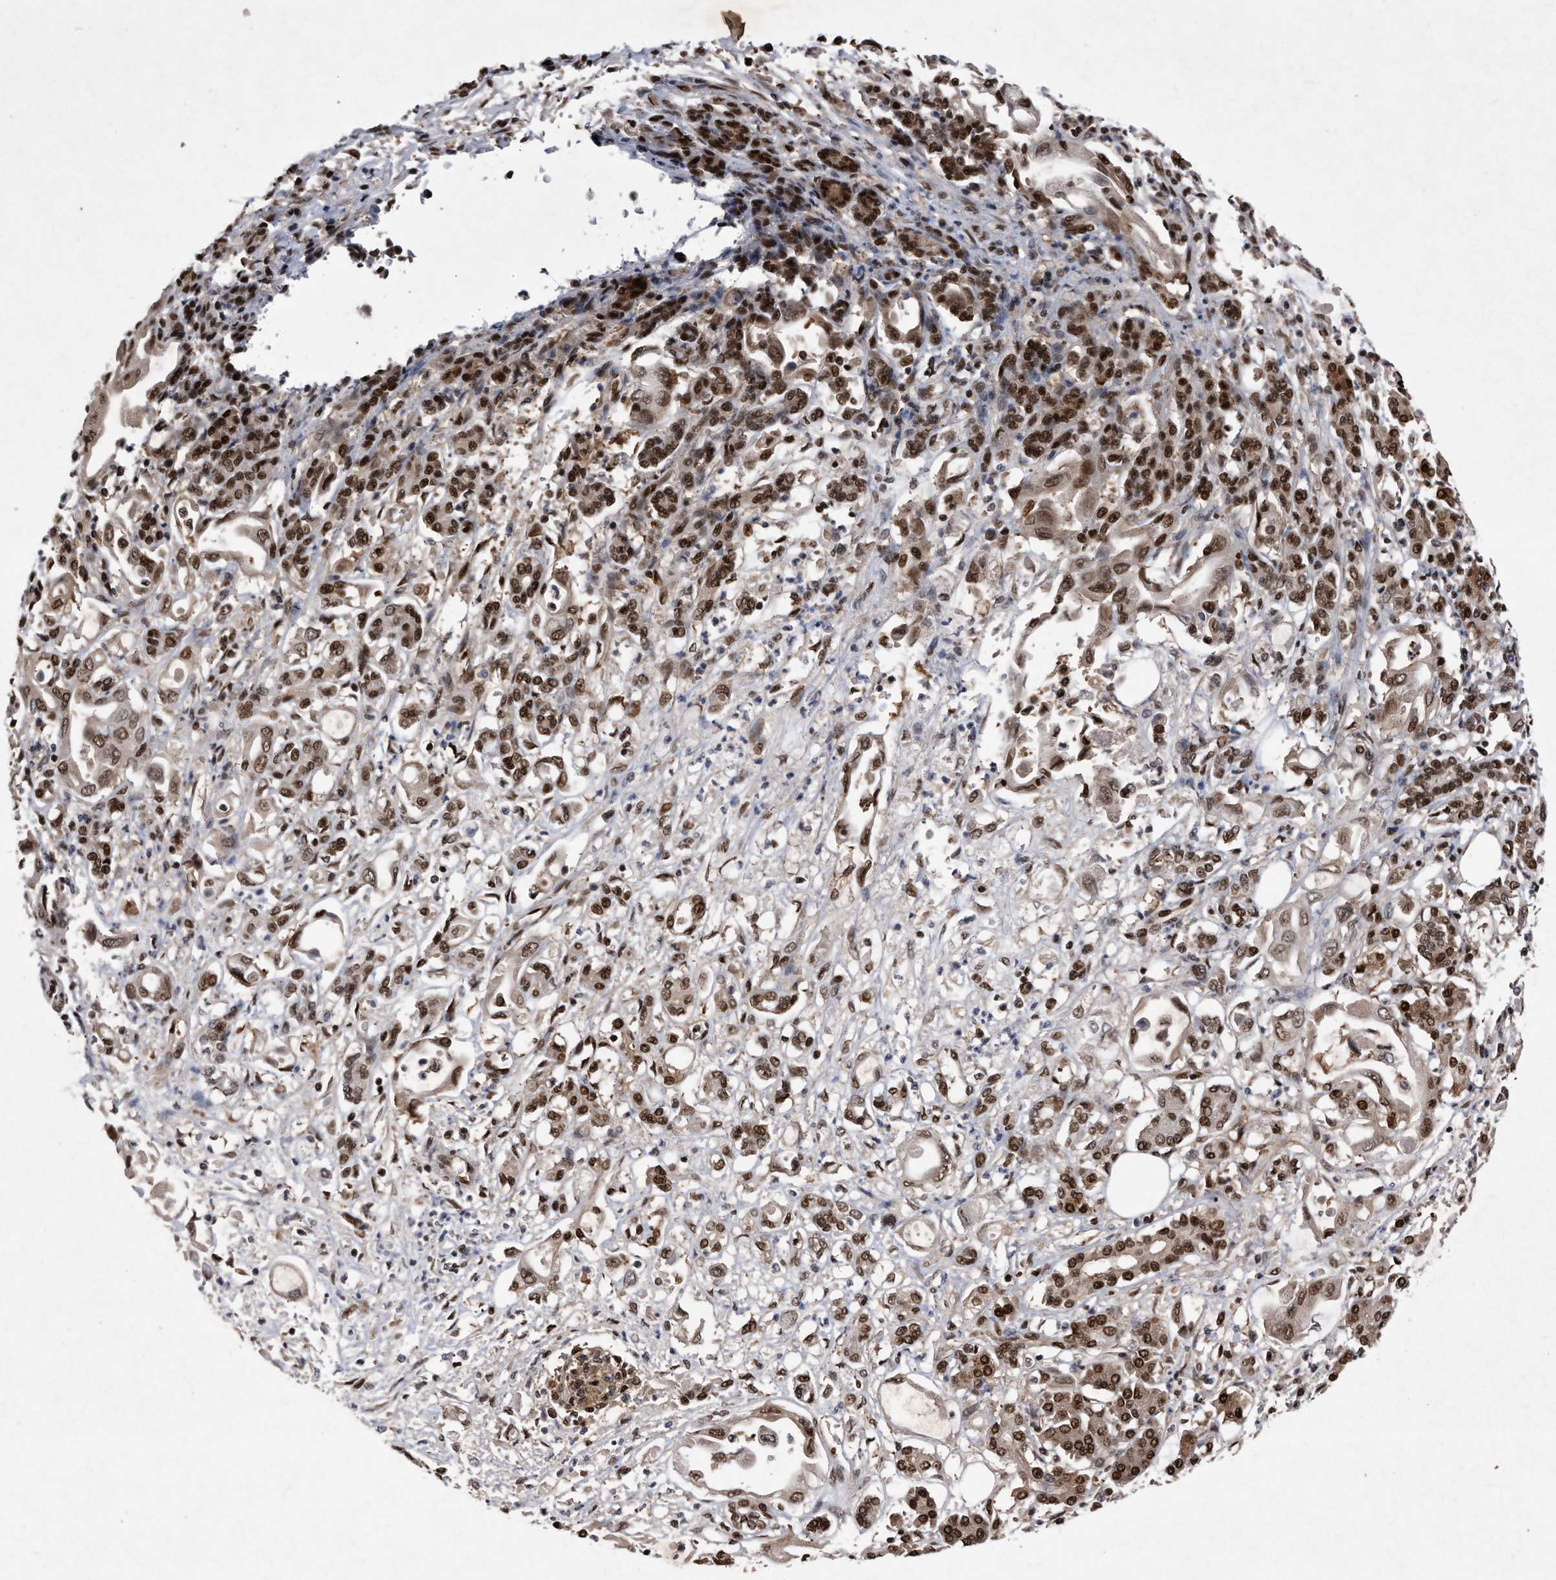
{"staining": {"intensity": "moderate", "quantity": ">75%", "location": "nuclear"}, "tissue": "pancreatic cancer", "cell_type": "Tumor cells", "image_type": "cancer", "snomed": [{"axis": "morphology", "description": "Adenocarcinoma, NOS"}, {"axis": "topography", "description": "Pancreas"}], "caption": "High-power microscopy captured an immunohistochemistry image of pancreatic adenocarcinoma, revealing moderate nuclear positivity in approximately >75% of tumor cells. The protein of interest is shown in brown color, while the nuclei are stained blue.", "gene": "RAD23B", "patient": {"sex": "female", "age": 57}}